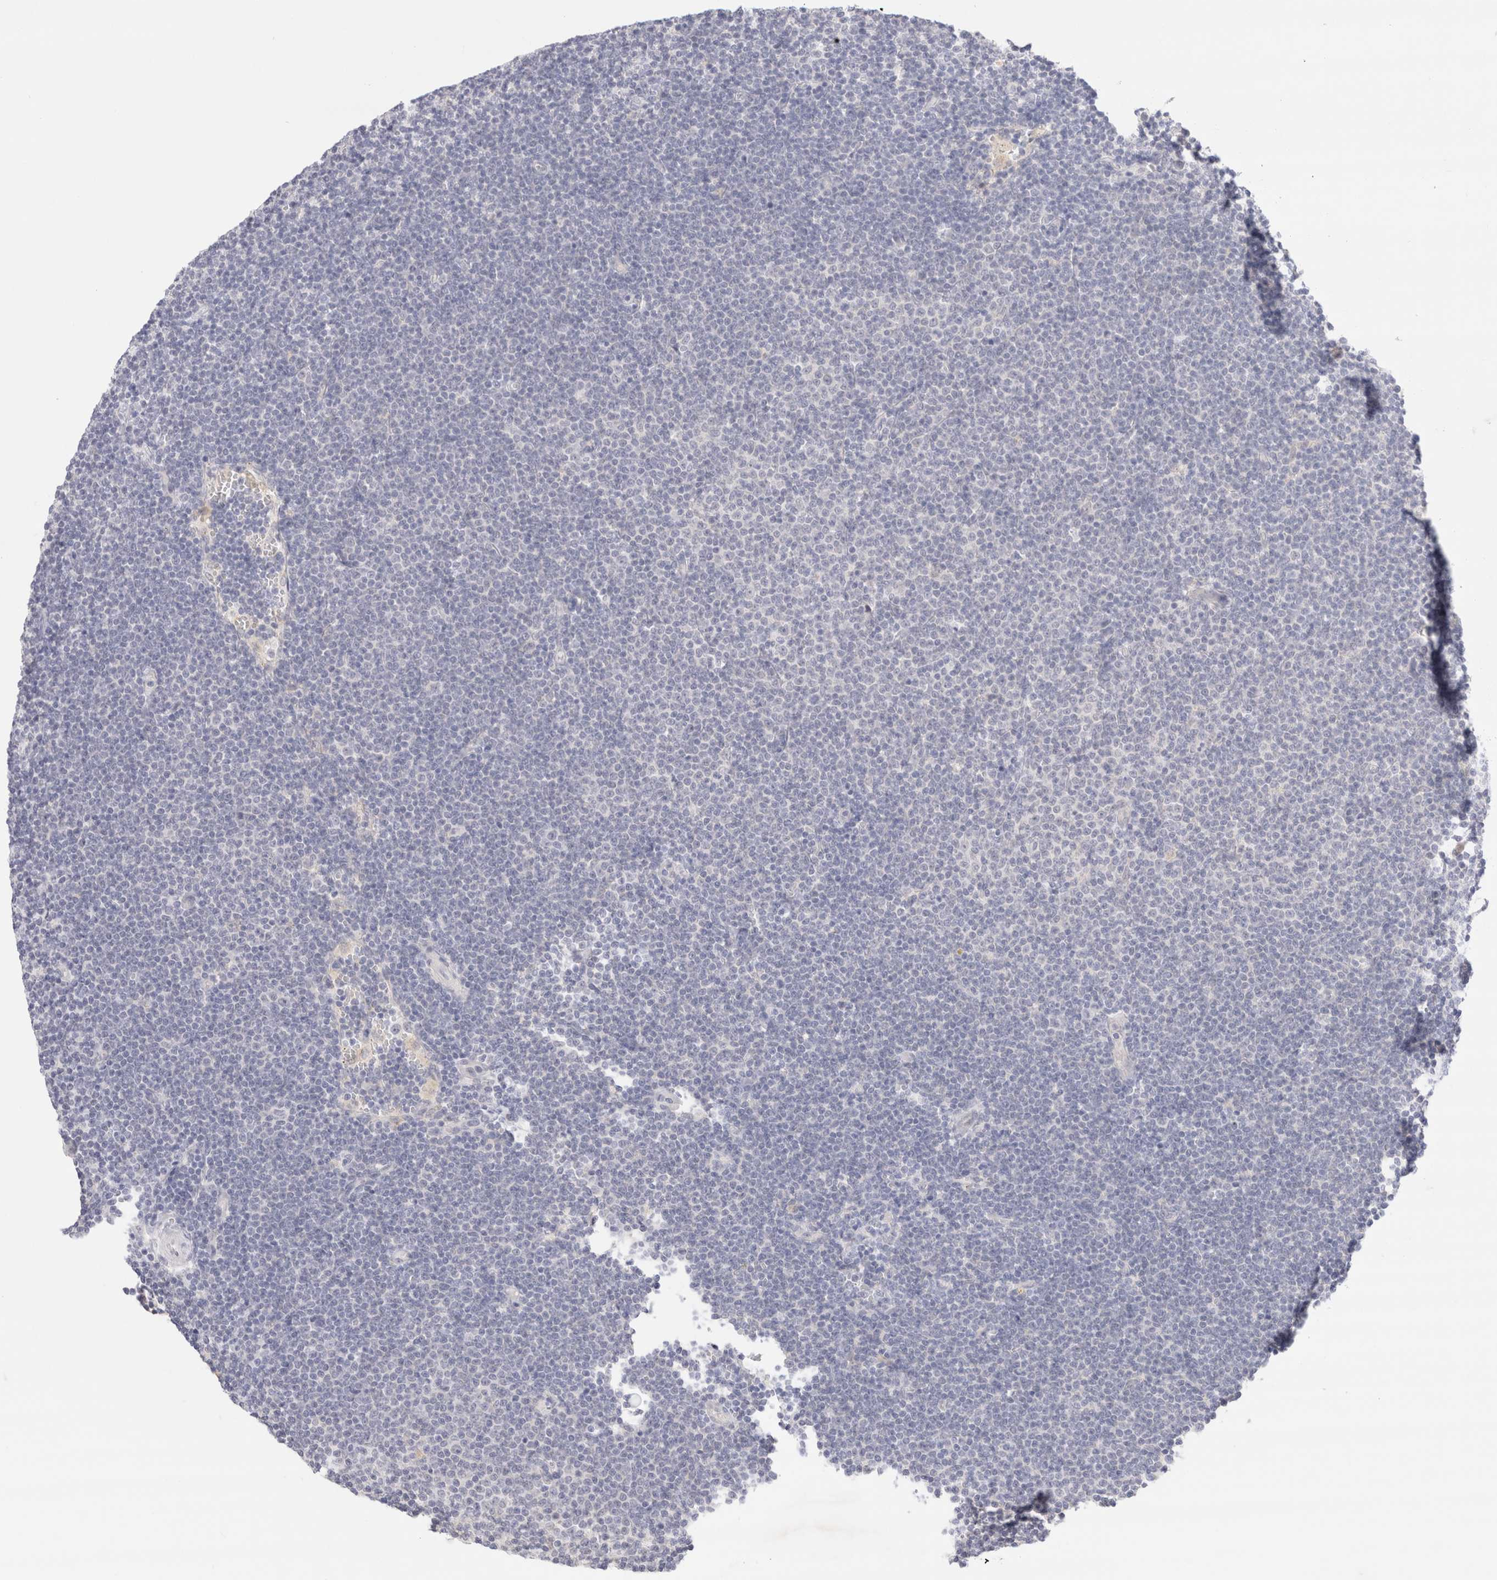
{"staining": {"intensity": "negative", "quantity": "none", "location": "none"}, "tissue": "lymphoma", "cell_type": "Tumor cells", "image_type": "cancer", "snomed": [{"axis": "morphology", "description": "Malignant lymphoma, non-Hodgkin's type, Low grade"}, {"axis": "topography", "description": "Lymph node"}], "caption": "Protein analysis of lymphoma exhibits no significant positivity in tumor cells.", "gene": "SPATA20", "patient": {"sex": "female", "age": 53}}